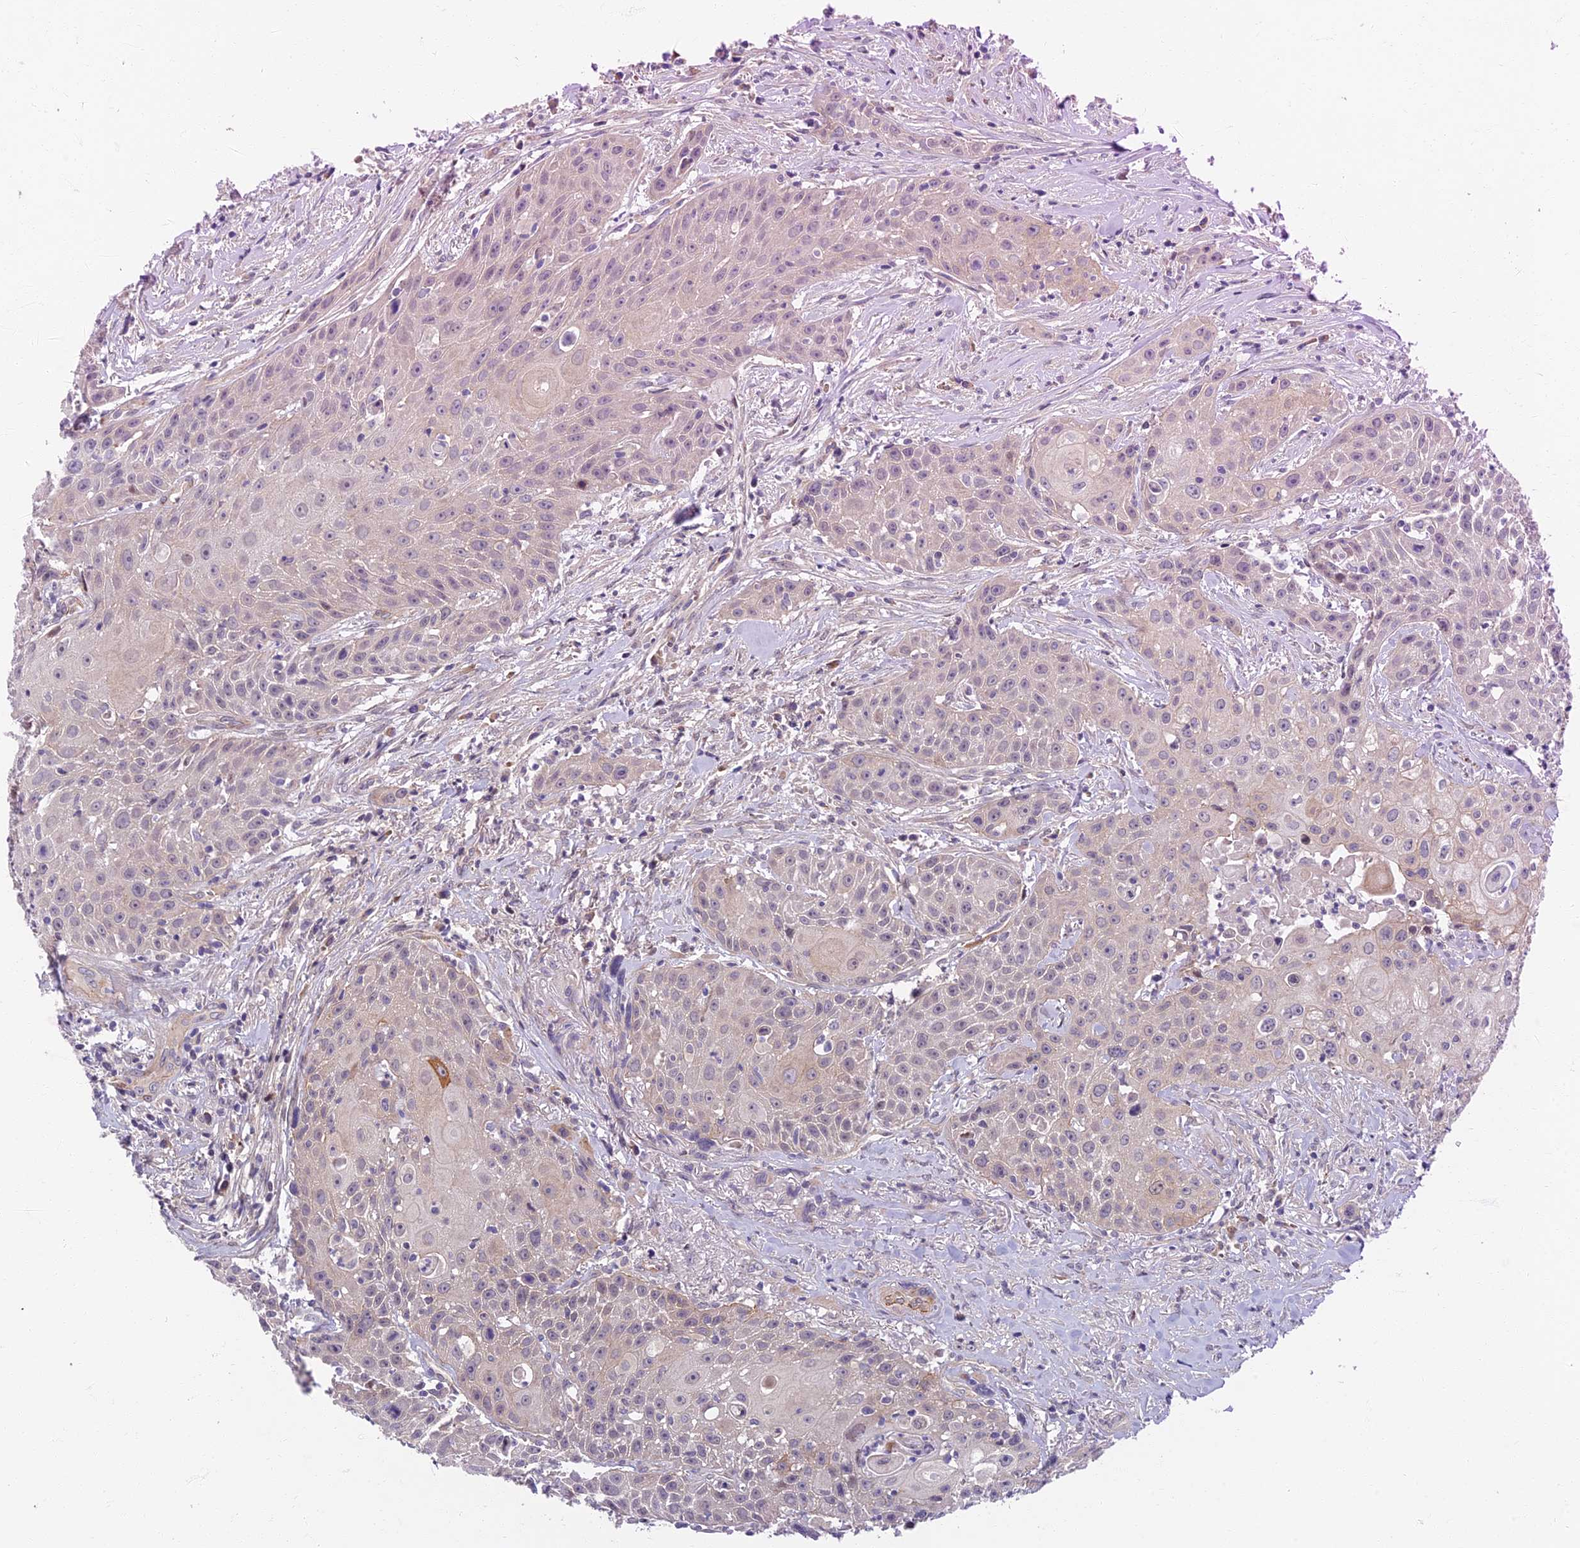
{"staining": {"intensity": "negative", "quantity": "none", "location": "none"}, "tissue": "head and neck cancer", "cell_type": "Tumor cells", "image_type": "cancer", "snomed": [{"axis": "morphology", "description": "Squamous cell carcinoma, NOS"}, {"axis": "topography", "description": "Oral tissue"}, {"axis": "topography", "description": "Head-Neck"}], "caption": "Immunohistochemical staining of human head and neck cancer (squamous cell carcinoma) shows no significant positivity in tumor cells.", "gene": "RHBDL2", "patient": {"sex": "female", "age": 82}}